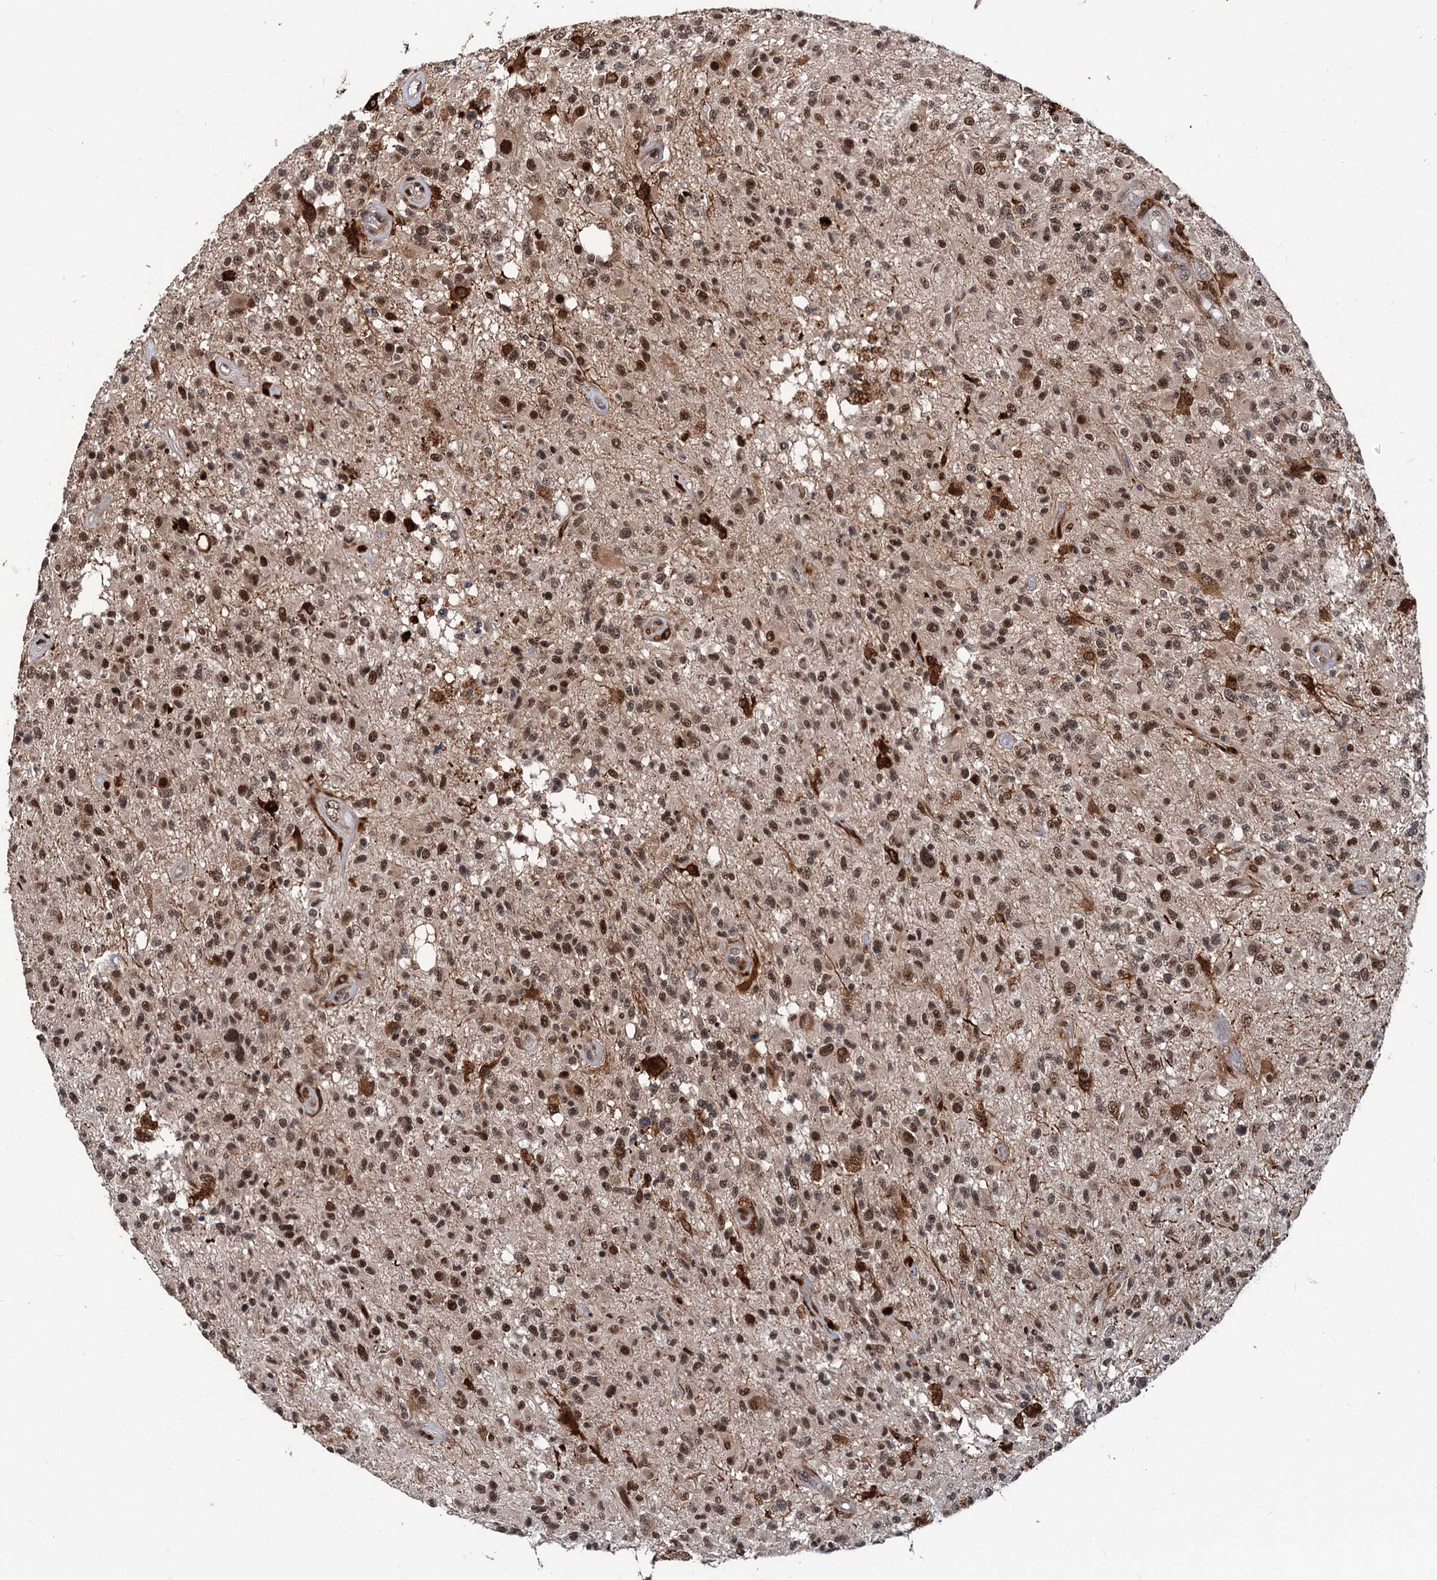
{"staining": {"intensity": "moderate", "quantity": ">75%", "location": "nuclear"}, "tissue": "glioma", "cell_type": "Tumor cells", "image_type": "cancer", "snomed": [{"axis": "morphology", "description": "Glioma, malignant, High grade"}, {"axis": "morphology", "description": "Glioblastoma, NOS"}, {"axis": "topography", "description": "Brain"}], "caption": "Malignant high-grade glioma stained with a protein marker displays moderate staining in tumor cells.", "gene": "PHF8", "patient": {"sex": "male", "age": 60}}